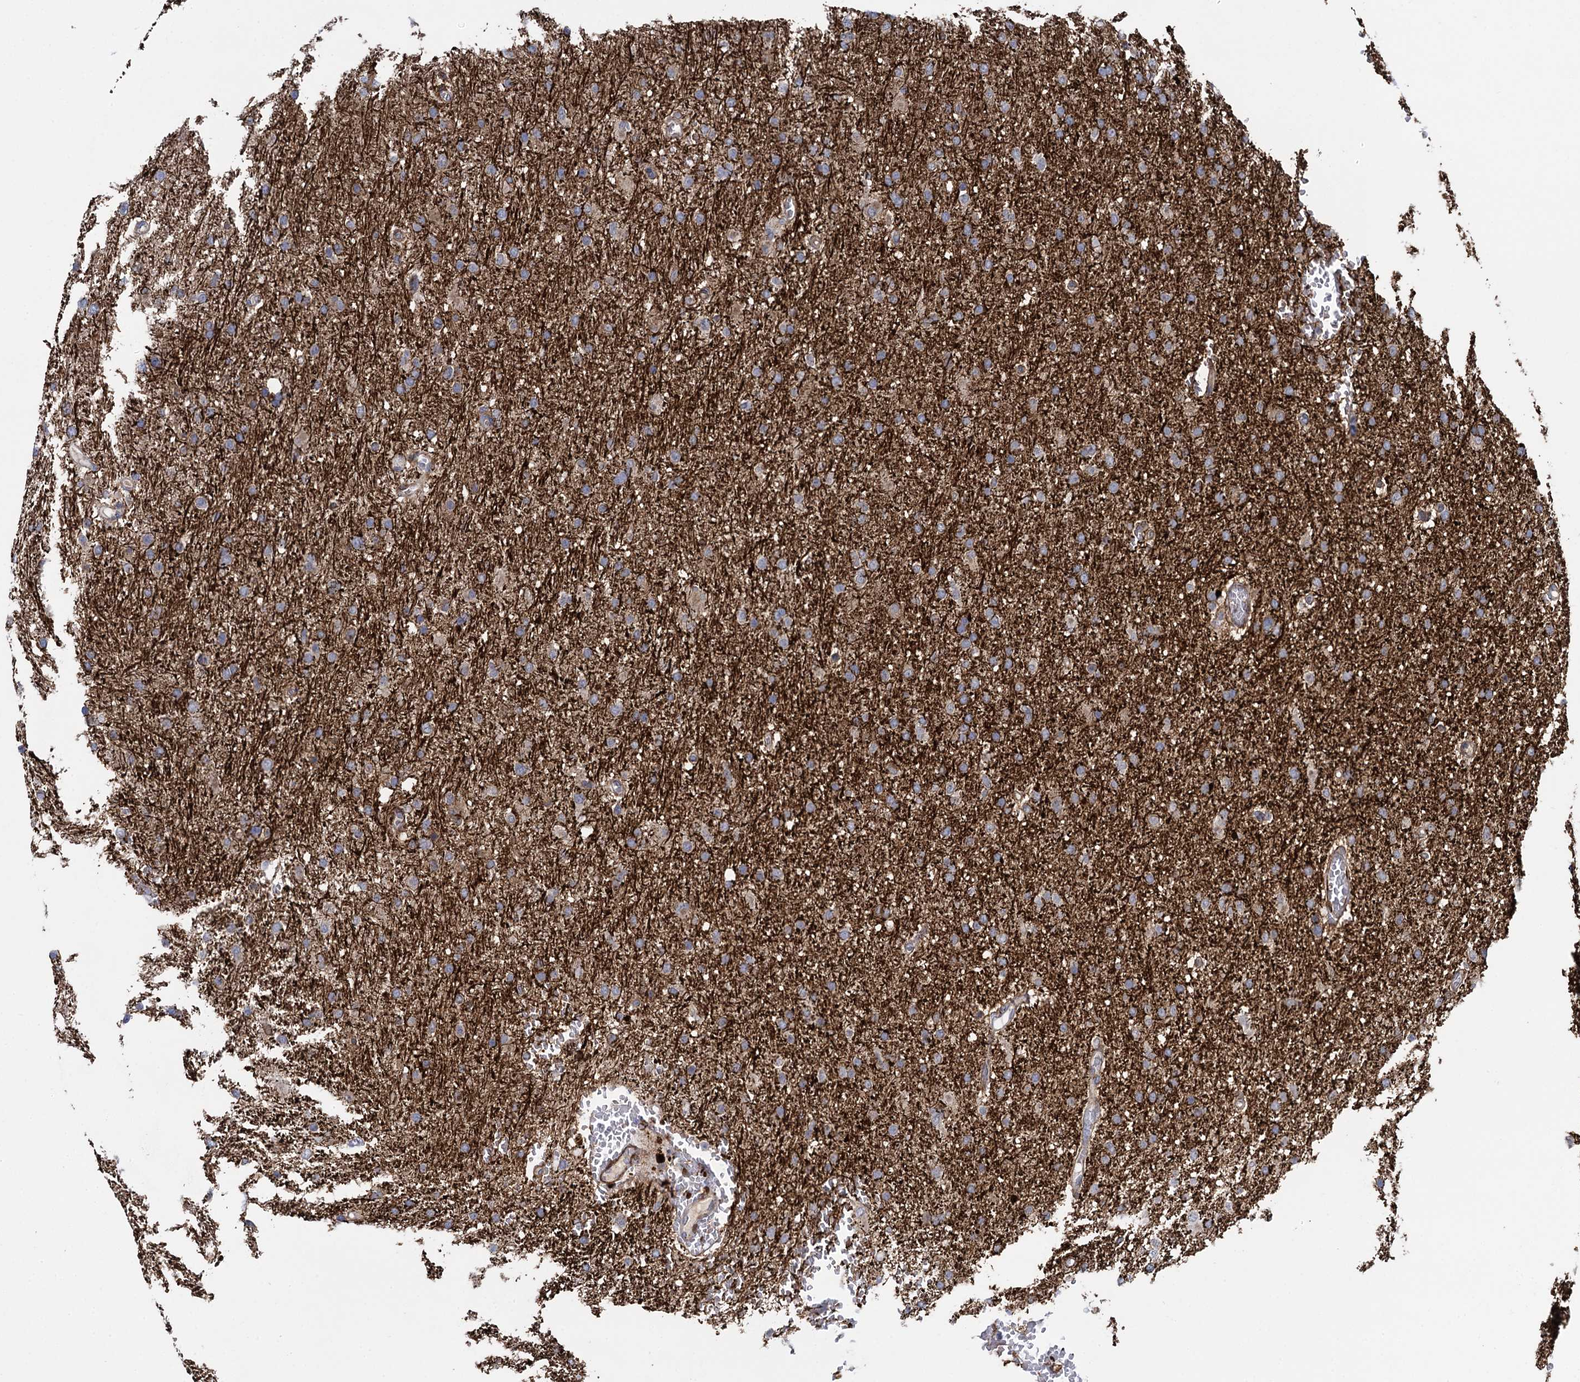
{"staining": {"intensity": "weak", "quantity": ">75%", "location": "cytoplasmic/membranous"}, "tissue": "glioma", "cell_type": "Tumor cells", "image_type": "cancer", "snomed": [{"axis": "morphology", "description": "Glioma, malignant, High grade"}, {"axis": "topography", "description": "Cerebral cortex"}], "caption": "Tumor cells demonstrate weak cytoplasmic/membranous positivity in about >75% of cells in glioma. Using DAB (3,3'-diaminobenzidine) (brown) and hematoxylin (blue) stains, captured at high magnification using brightfield microscopy.", "gene": "SNCG", "patient": {"sex": "female", "age": 36}}